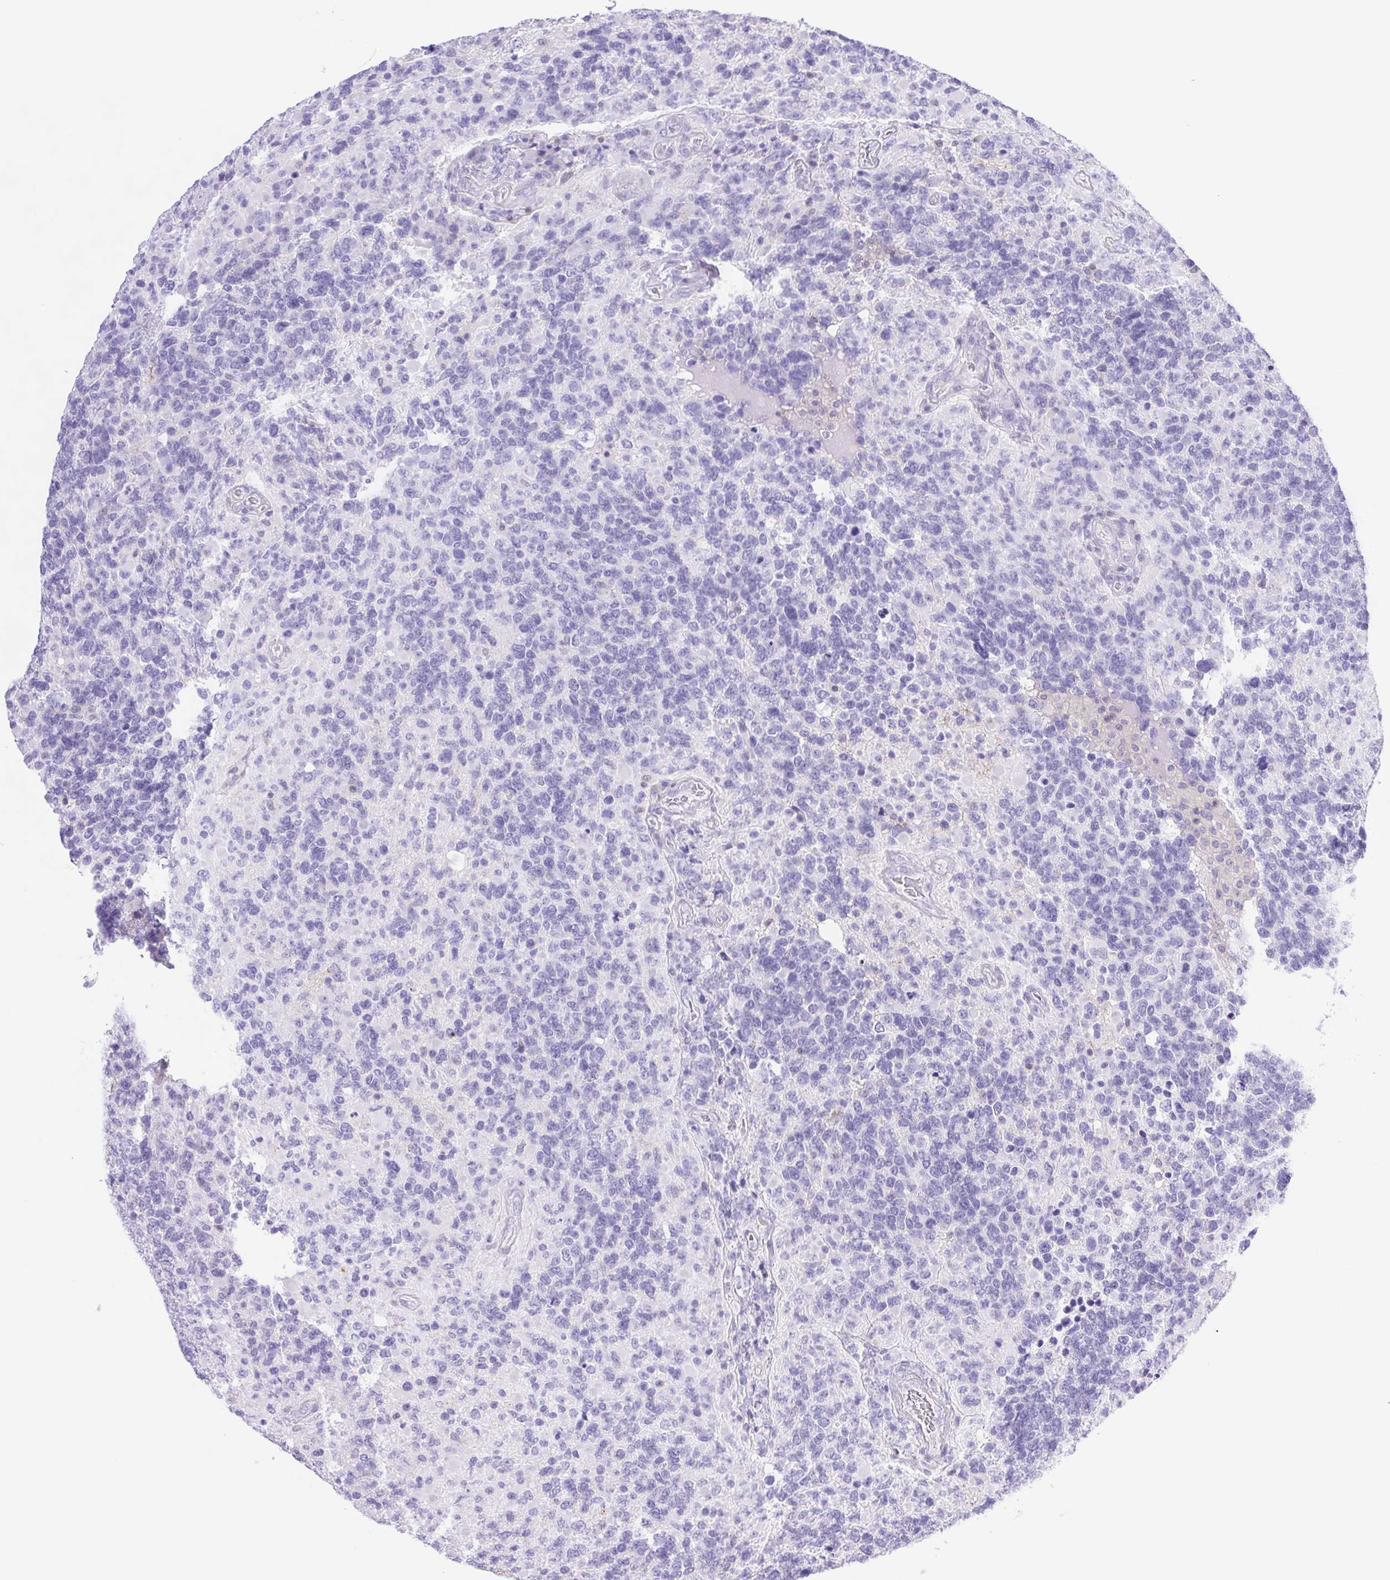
{"staining": {"intensity": "negative", "quantity": "none", "location": "none"}, "tissue": "glioma", "cell_type": "Tumor cells", "image_type": "cancer", "snomed": [{"axis": "morphology", "description": "Glioma, malignant, High grade"}, {"axis": "topography", "description": "Brain"}], "caption": "Immunohistochemistry (IHC) of glioma shows no positivity in tumor cells.", "gene": "SYNPR", "patient": {"sex": "female", "age": 40}}